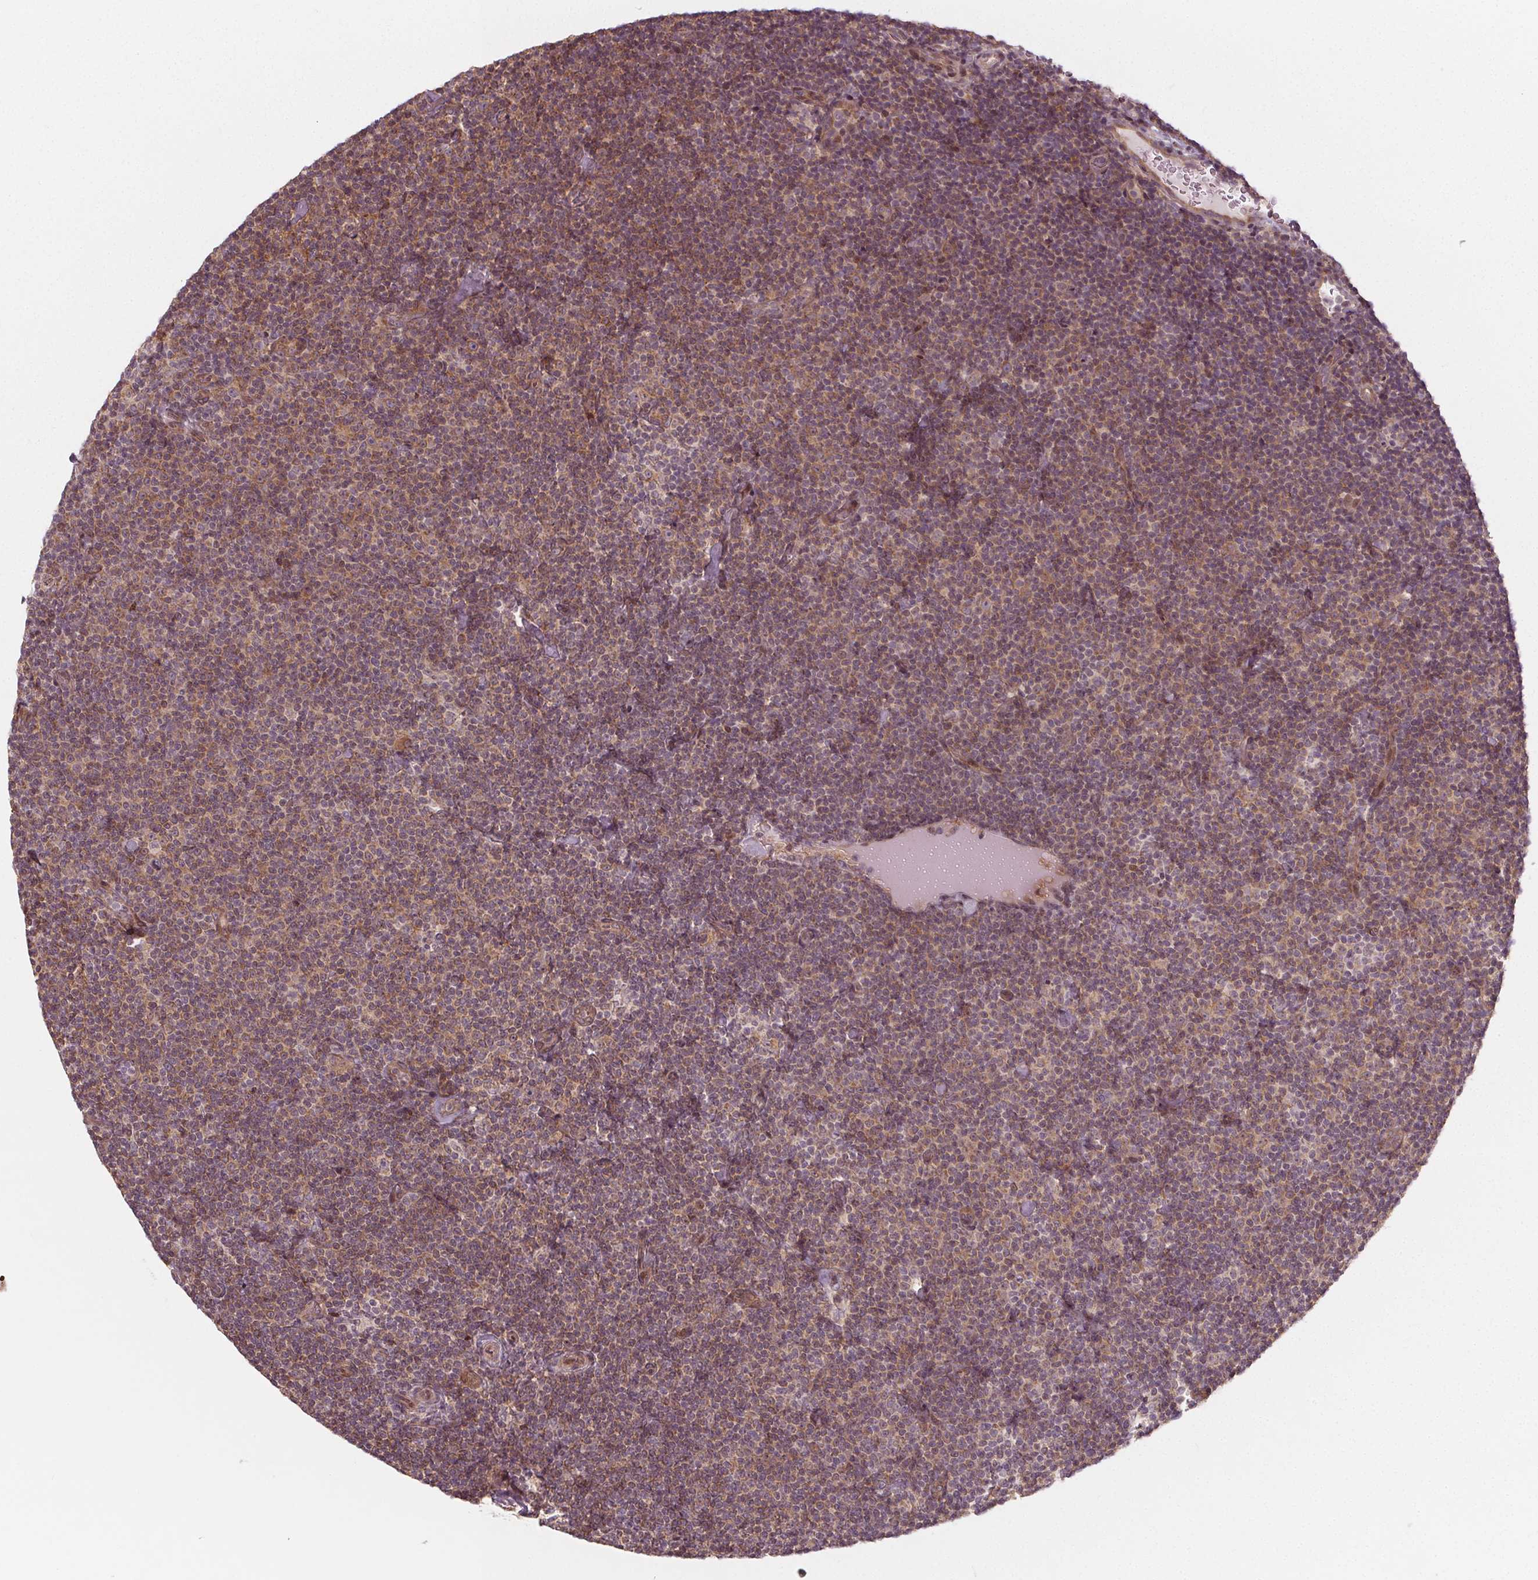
{"staining": {"intensity": "weak", "quantity": ">75%", "location": "cytoplasmic/membranous"}, "tissue": "lymphoma", "cell_type": "Tumor cells", "image_type": "cancer", "snomed": [{"axis": "morphology", "description": "Malignant lymphoma, non-Hodgkin's type, Low grade"}, {"axis": "topography", "description": "Lymph node"}], "caption": "The image displays staining of lymphoma, revealing weak cytoplasmic/membranous protein expression (brown color) within tumor cells.", "gene": "AKT1S1", "patient": {"sex": "male", "age": 81}}